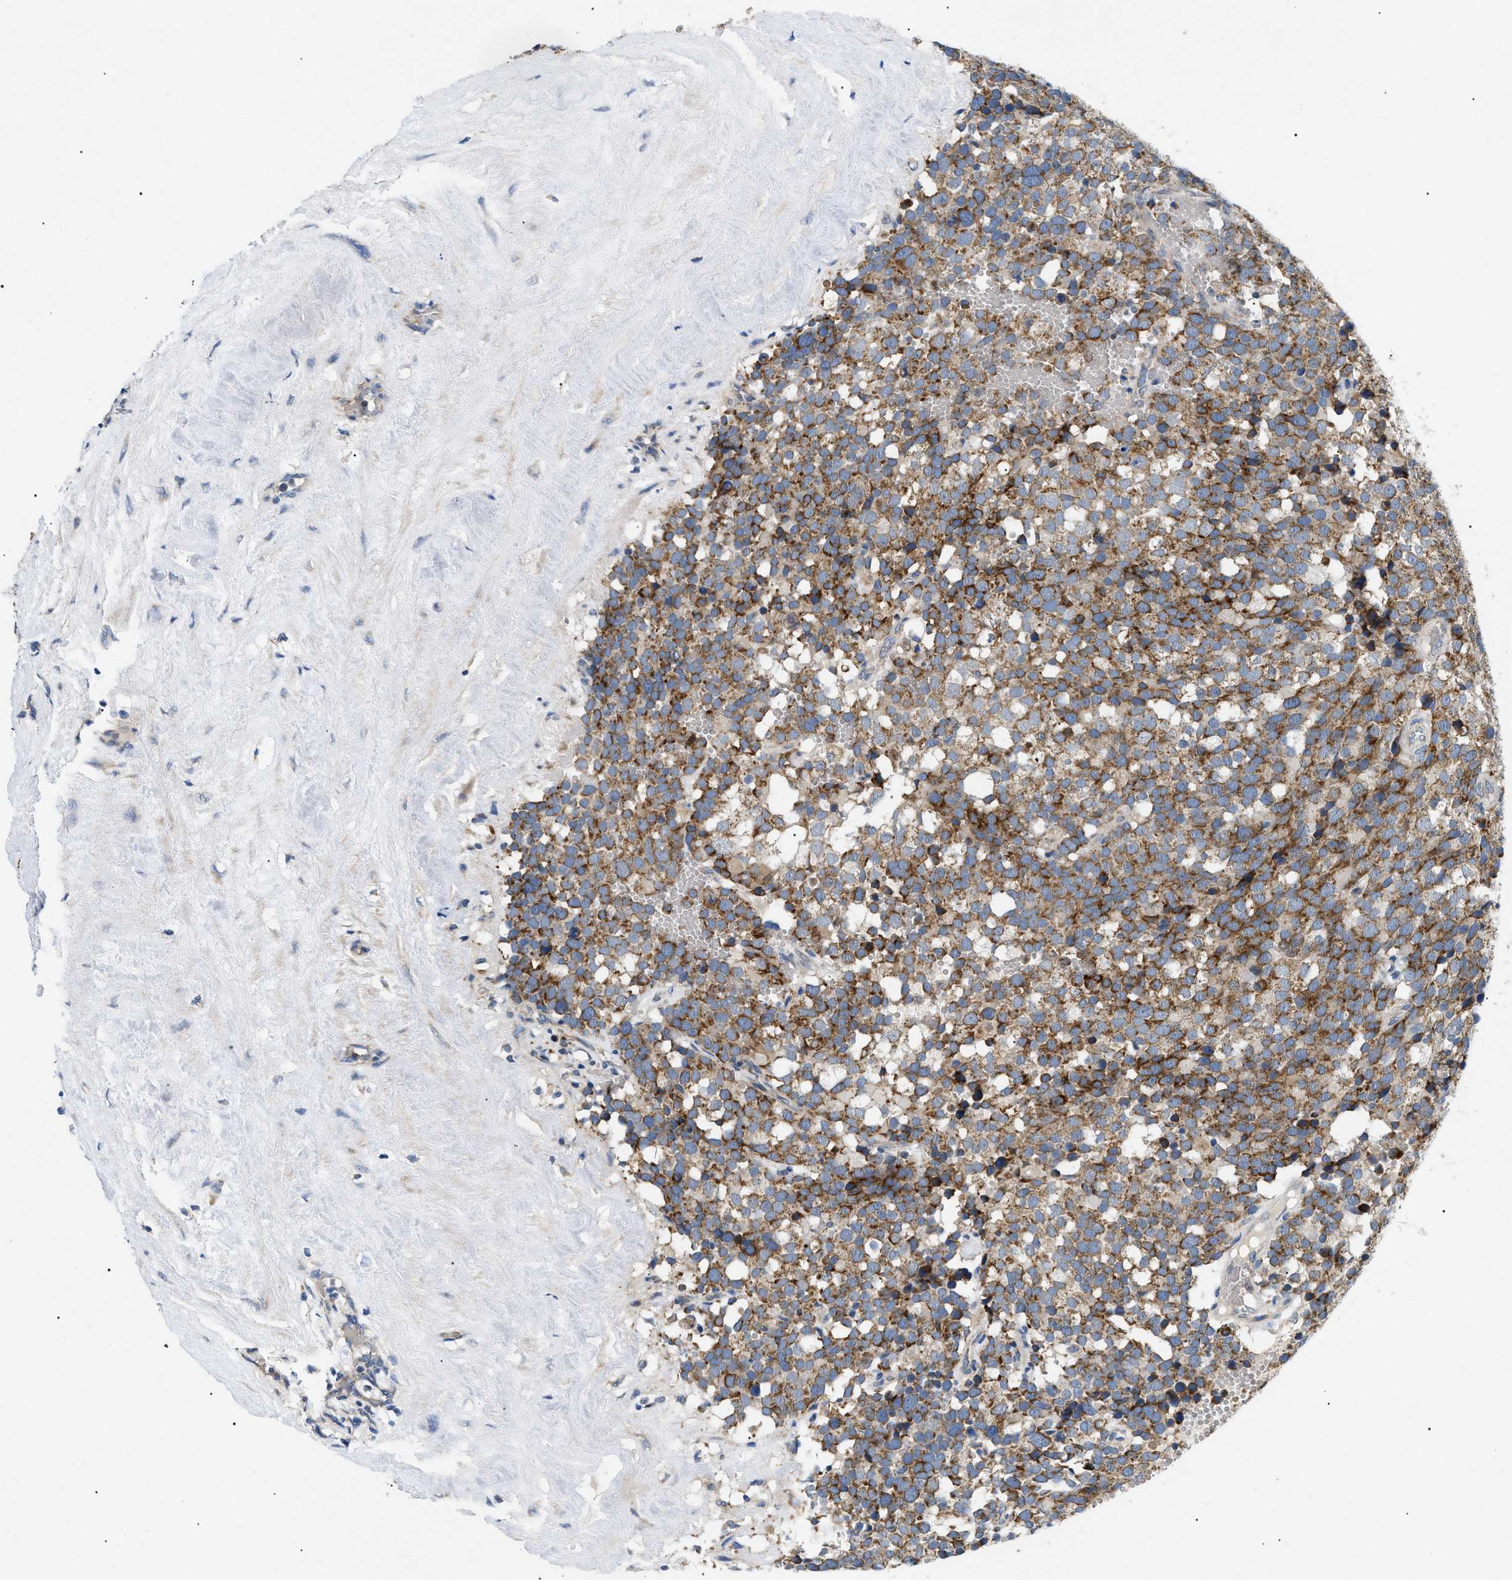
{"staining": {"intensity": "moderate", "quantity": ">75%", "location": "cytoplasmic/membranous"}, "tissue": "testis cancer", "cell_type": "Tumor cells", "image_type": "cancer", "snomed": [{"axis": "morphology", "description": "Seminoma, NOS"}, {"axis": "topography", "description": "Testis"}], "caption": "Seminoma (testis) stained for a protein reveals moderate cytoplasmic/membranous positivity in tumor cells.", "gene": "TOMM6", "patient": {"sex": "male", "age": 71}}